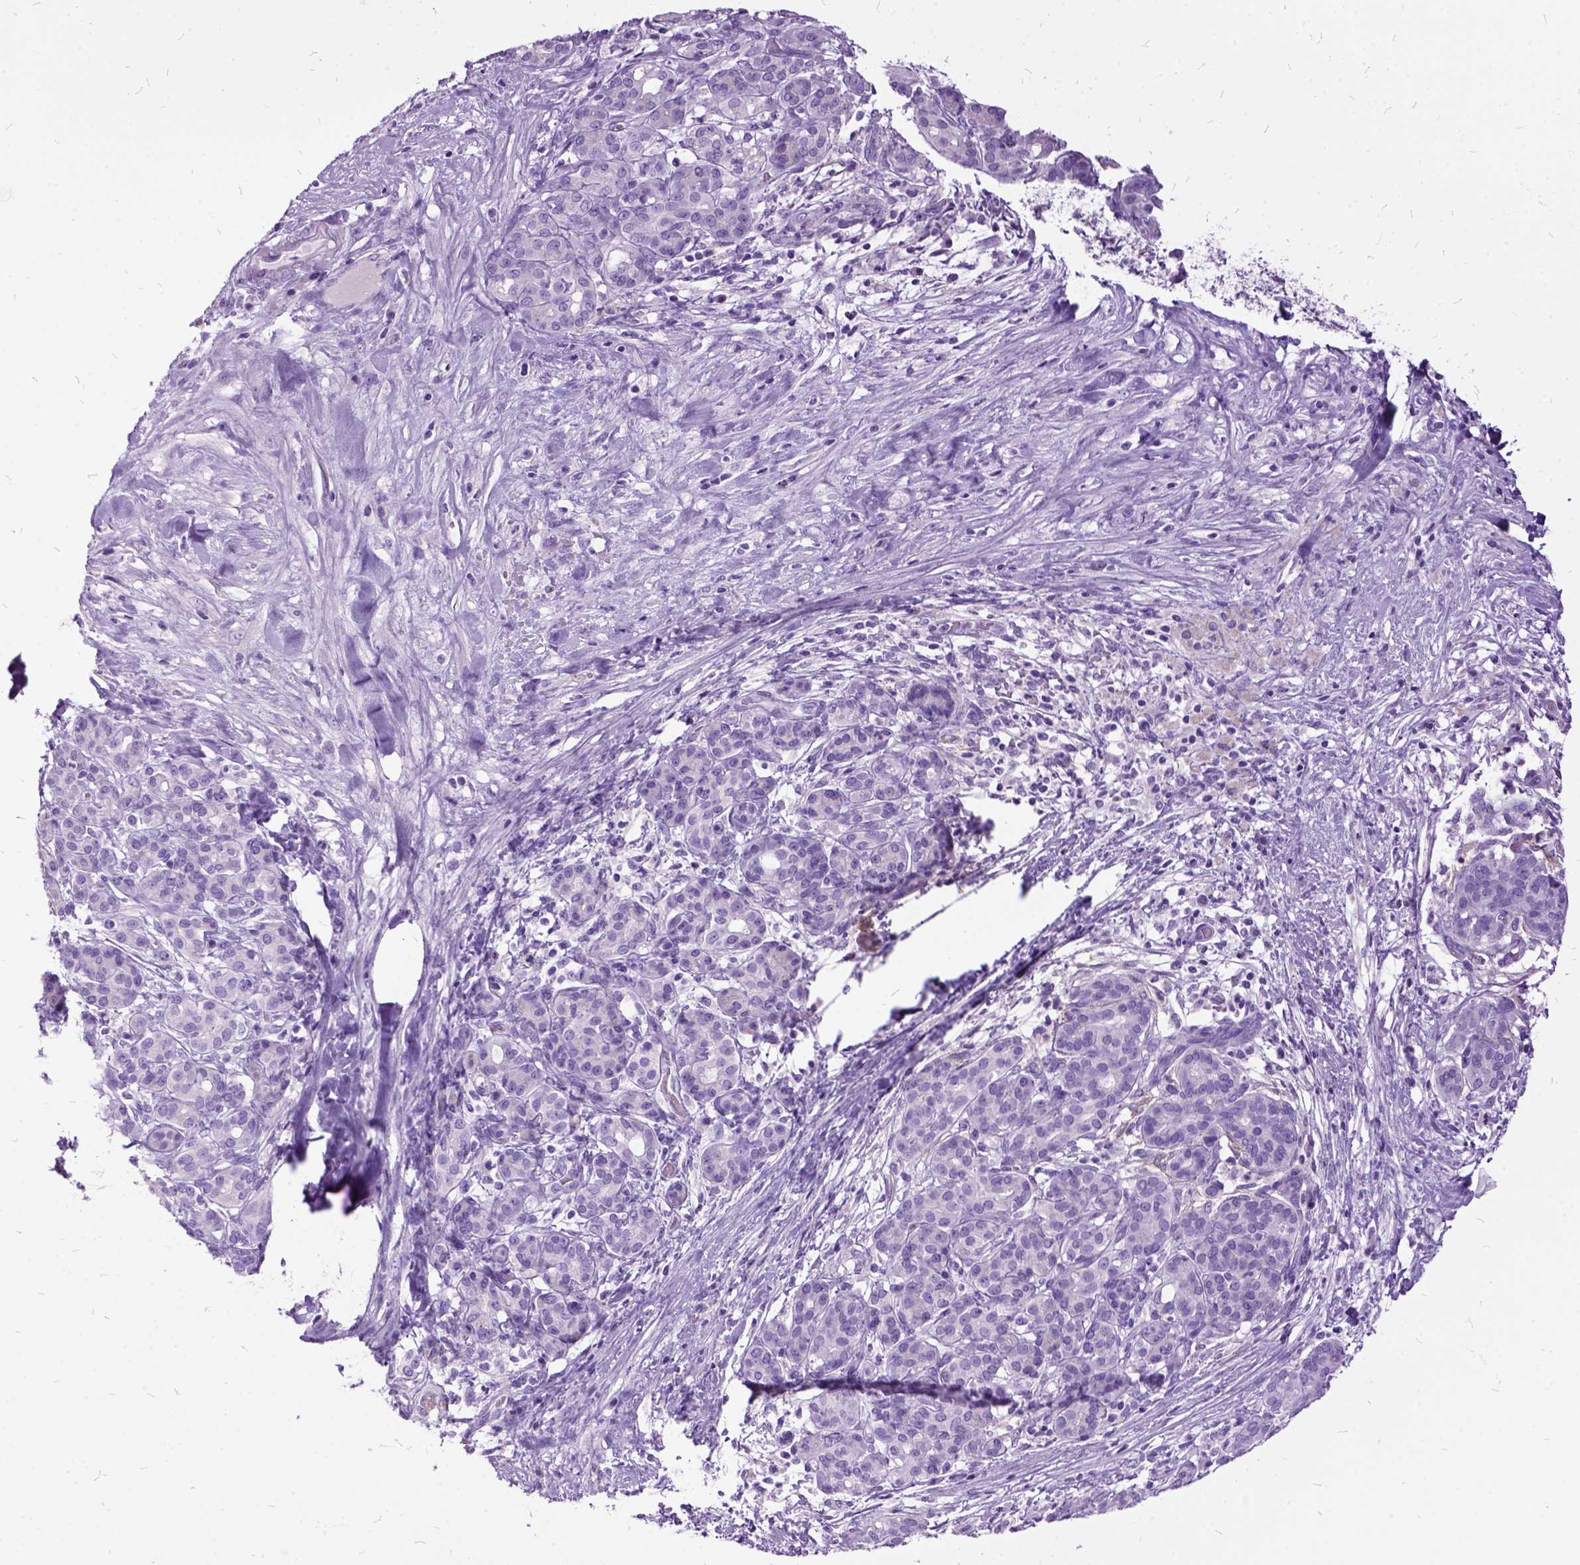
{"staining": {"intensity": "negative", "quantity": "none", "location": "none"}, "tissue": "pancreatic cancer", "cell_type": "Tumor cells", "image_type": "cancer", "snomed": [{"axis": "morphology", "description": "Adenocarcinoma, NOS"}, {"axis": "topography", "description": "Pancreas"}], "caption": "There is no significant expression in tumor cells of adenocarcinoma (pancreatic). (Stains: DAB (3,3'-diaminobenzidine) immunohistochemistry (IHC) with hematoxylin counter stain, Microscopy: brightfield microscopy at high magnification).", "gene": "MME", "patient": {"sex": "male", "age": 44}}